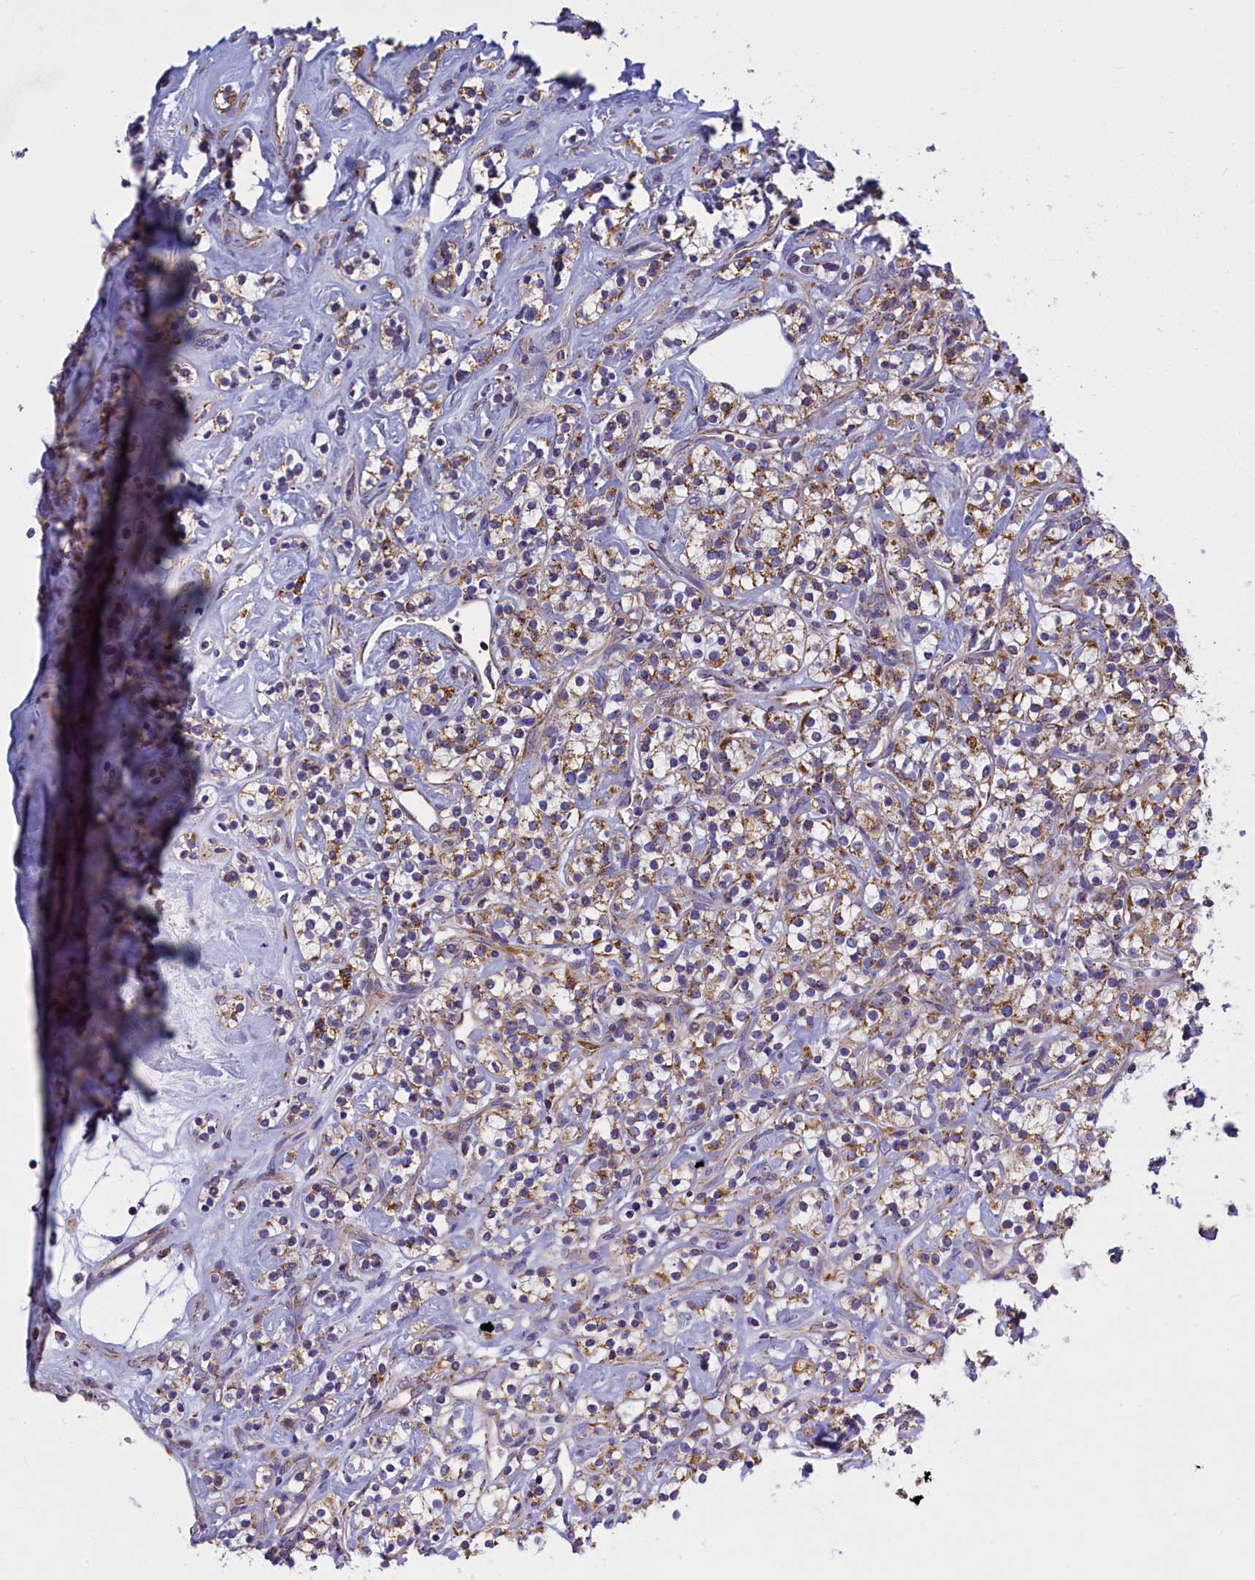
{"staining": {"intensity": "moderate", "quantity": "25%-75%", "location": "cytoplasmic/membranous"}, "tissue": "renal cancer", "cell_type": "Tumor cells", "image_type": "cancer", "snomed": [{"axis": "morphology", "description": "Adenocarcinoma, NOS"}, {"axis": "topography", "description": "Kidney"}], "caption": "Protein expression analysis of human adenocarcinoma (renal) reveals moderate cytoplasmic/membranous positivity in about 25%-75% of tumor cells.", "gene": "IFT122", "patient": {"sex": "male", "age": 77}}